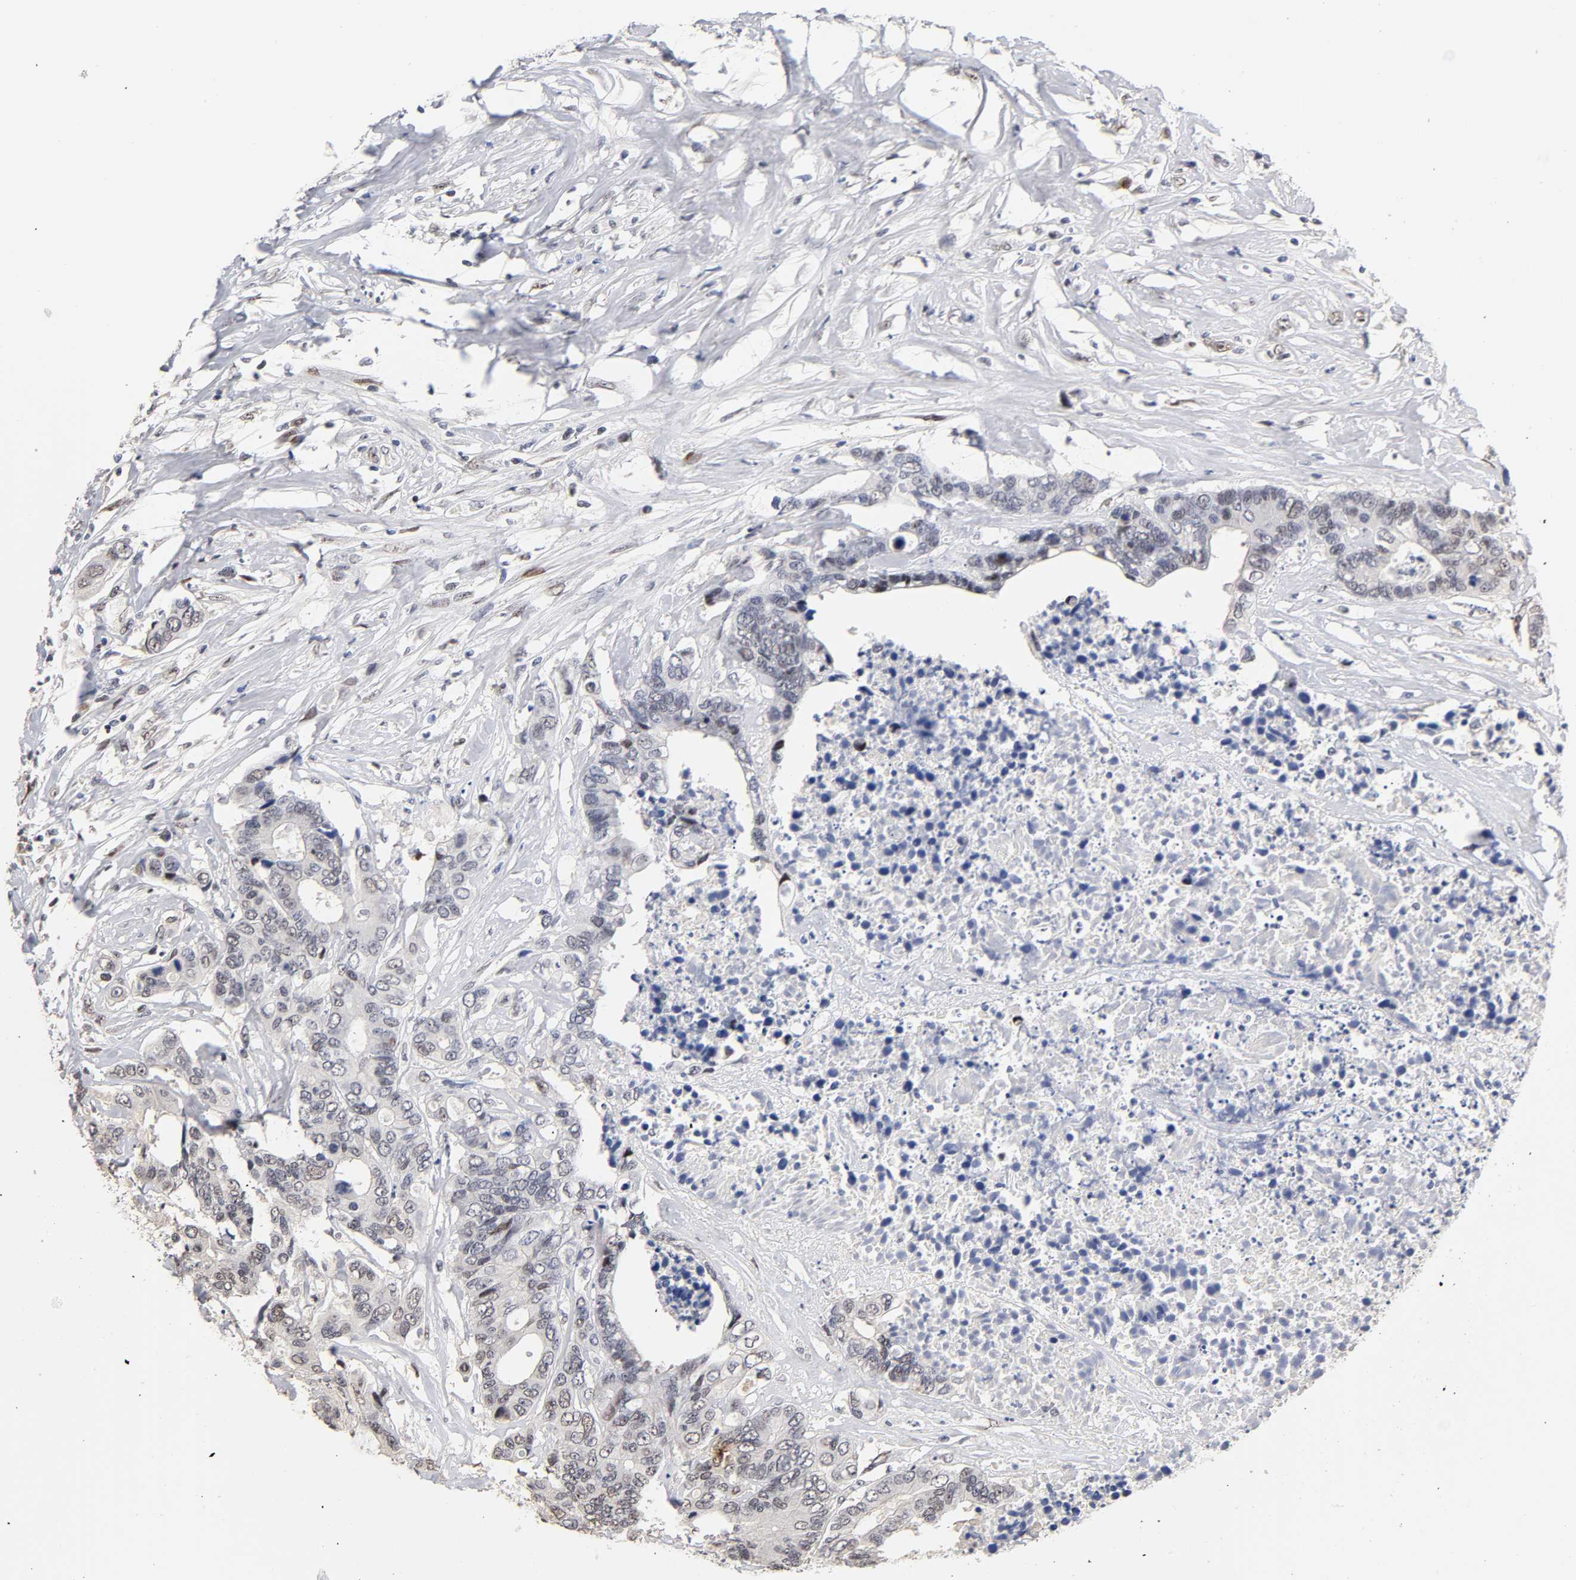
{"staining": {"intensity": "weak", "quantity": "25%-75%", "location": "nuclear"}, "tissue": "colorectal cancer", "cell_type": "Tumor cells", "image_type": "cancer", "snomed": [{"axis": "morphology", "description": "Adenocarcinoma, NOS"}, {"axis": "topography", "description": "Rectum"}], "caption": "Immunohistochemistry histopathology image of neoplastic tissue: adenocarcinoma (colorectal) stained using immunohistochemistry (IHC) reveals low levels of weak protein expression localized specifically in the nuclear of tumor cells, appearing as a nuclear brown color.", "gene": "TP53RK", "patient": {"sex": "male", "age": 55}}